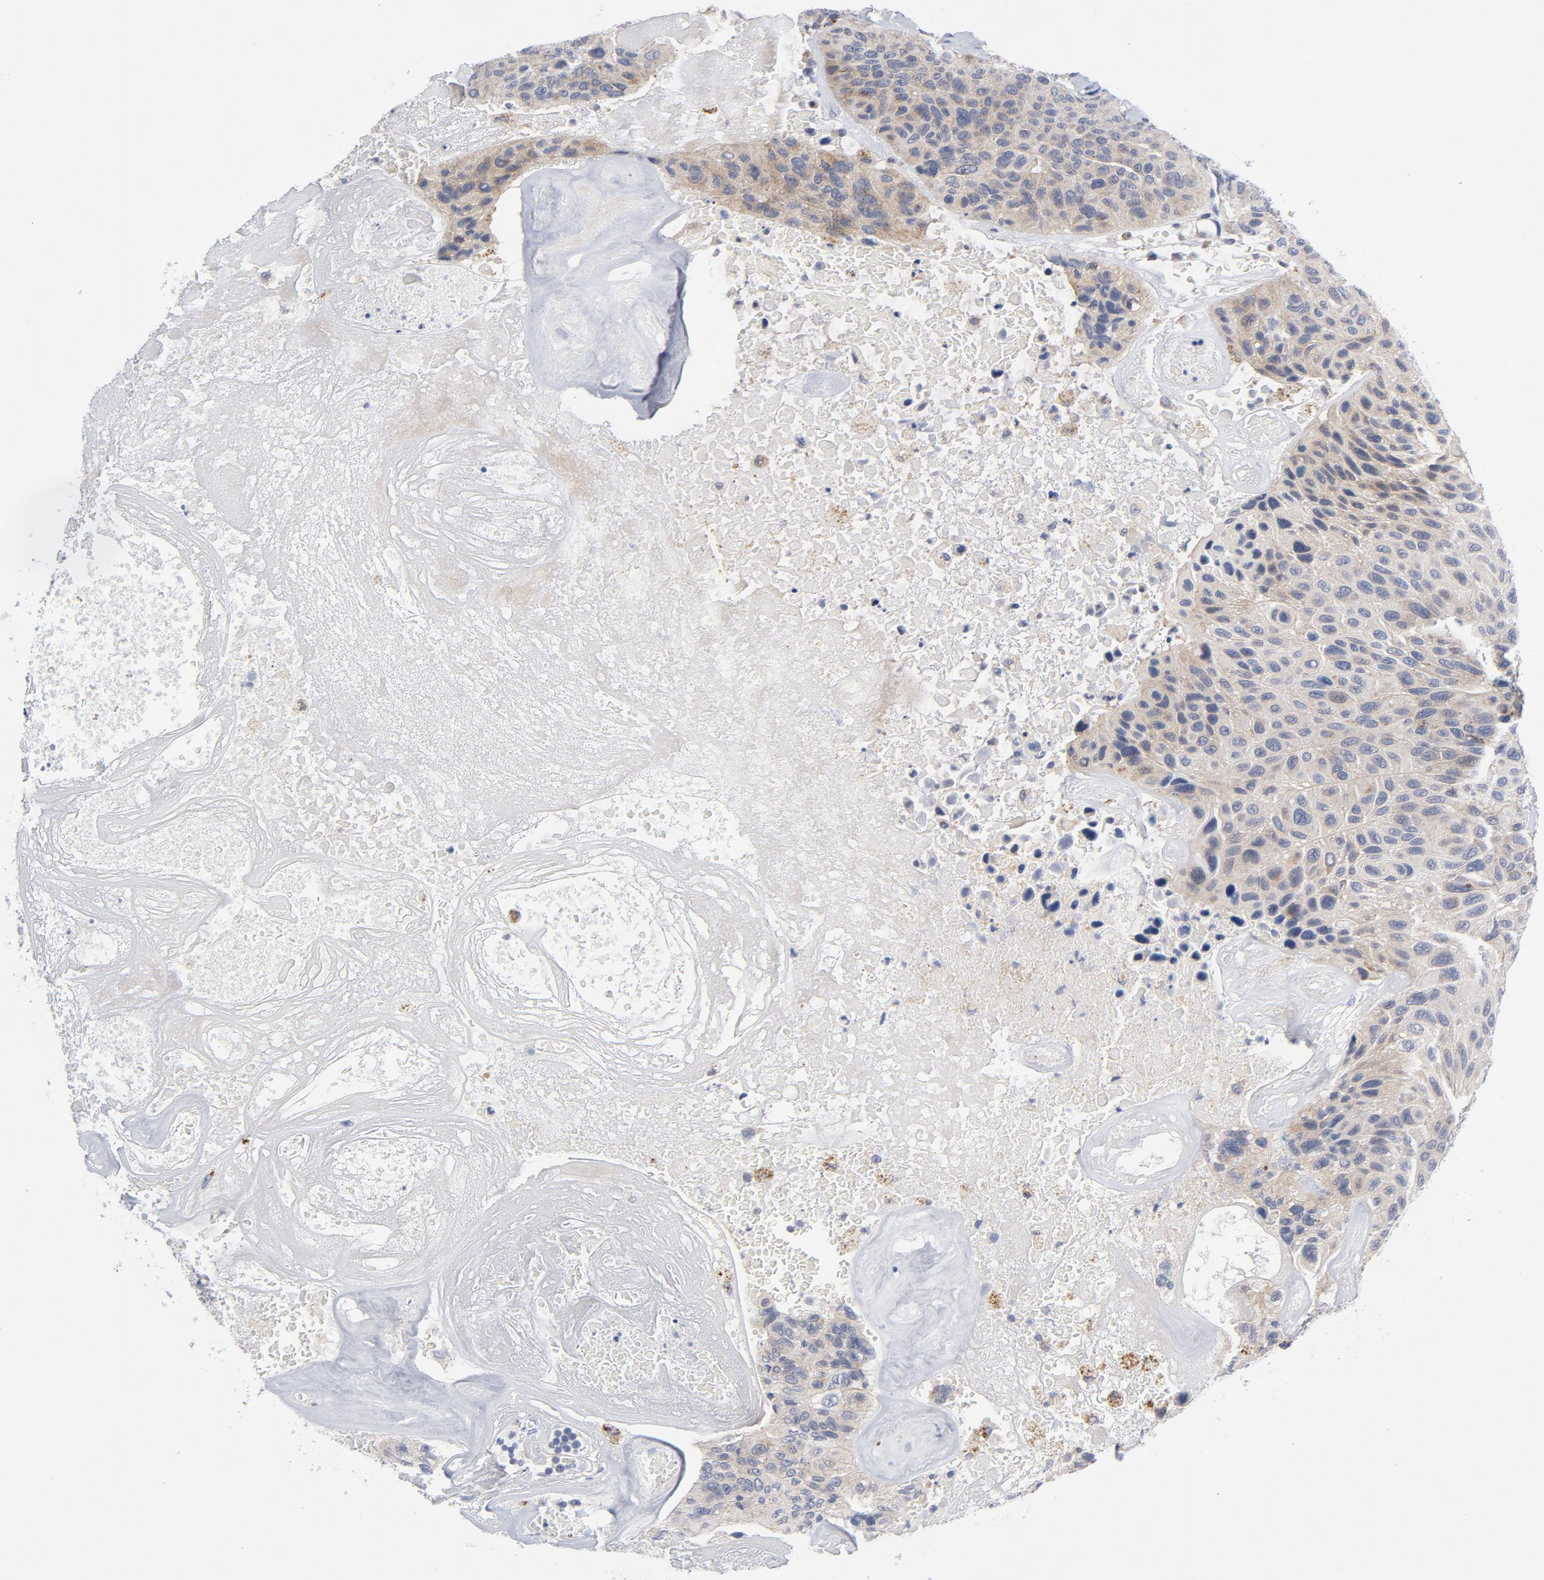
{"staining": {"intensity": "weak", "quantity": "25%-75%", "location": "cytoplasmic/membranous"}, "tissue": "urothelial cancer", "cell_type": "Tumor cells", "image_type": "cancer", "snomed": [{"axis": "morphology", "description": "Urothelial carcinoma, High grade"}, {"axis": "topography", "description": "Urinary bladder"}], "caption": "Tumor cells exhibit low levels of weak cytoplasmic/membranous staining in approximately 25%-75% of cells in human high-grade urothelial carcinoma.", "gene": "AKT2", "patient": {"sex": "male", "age": 66}}